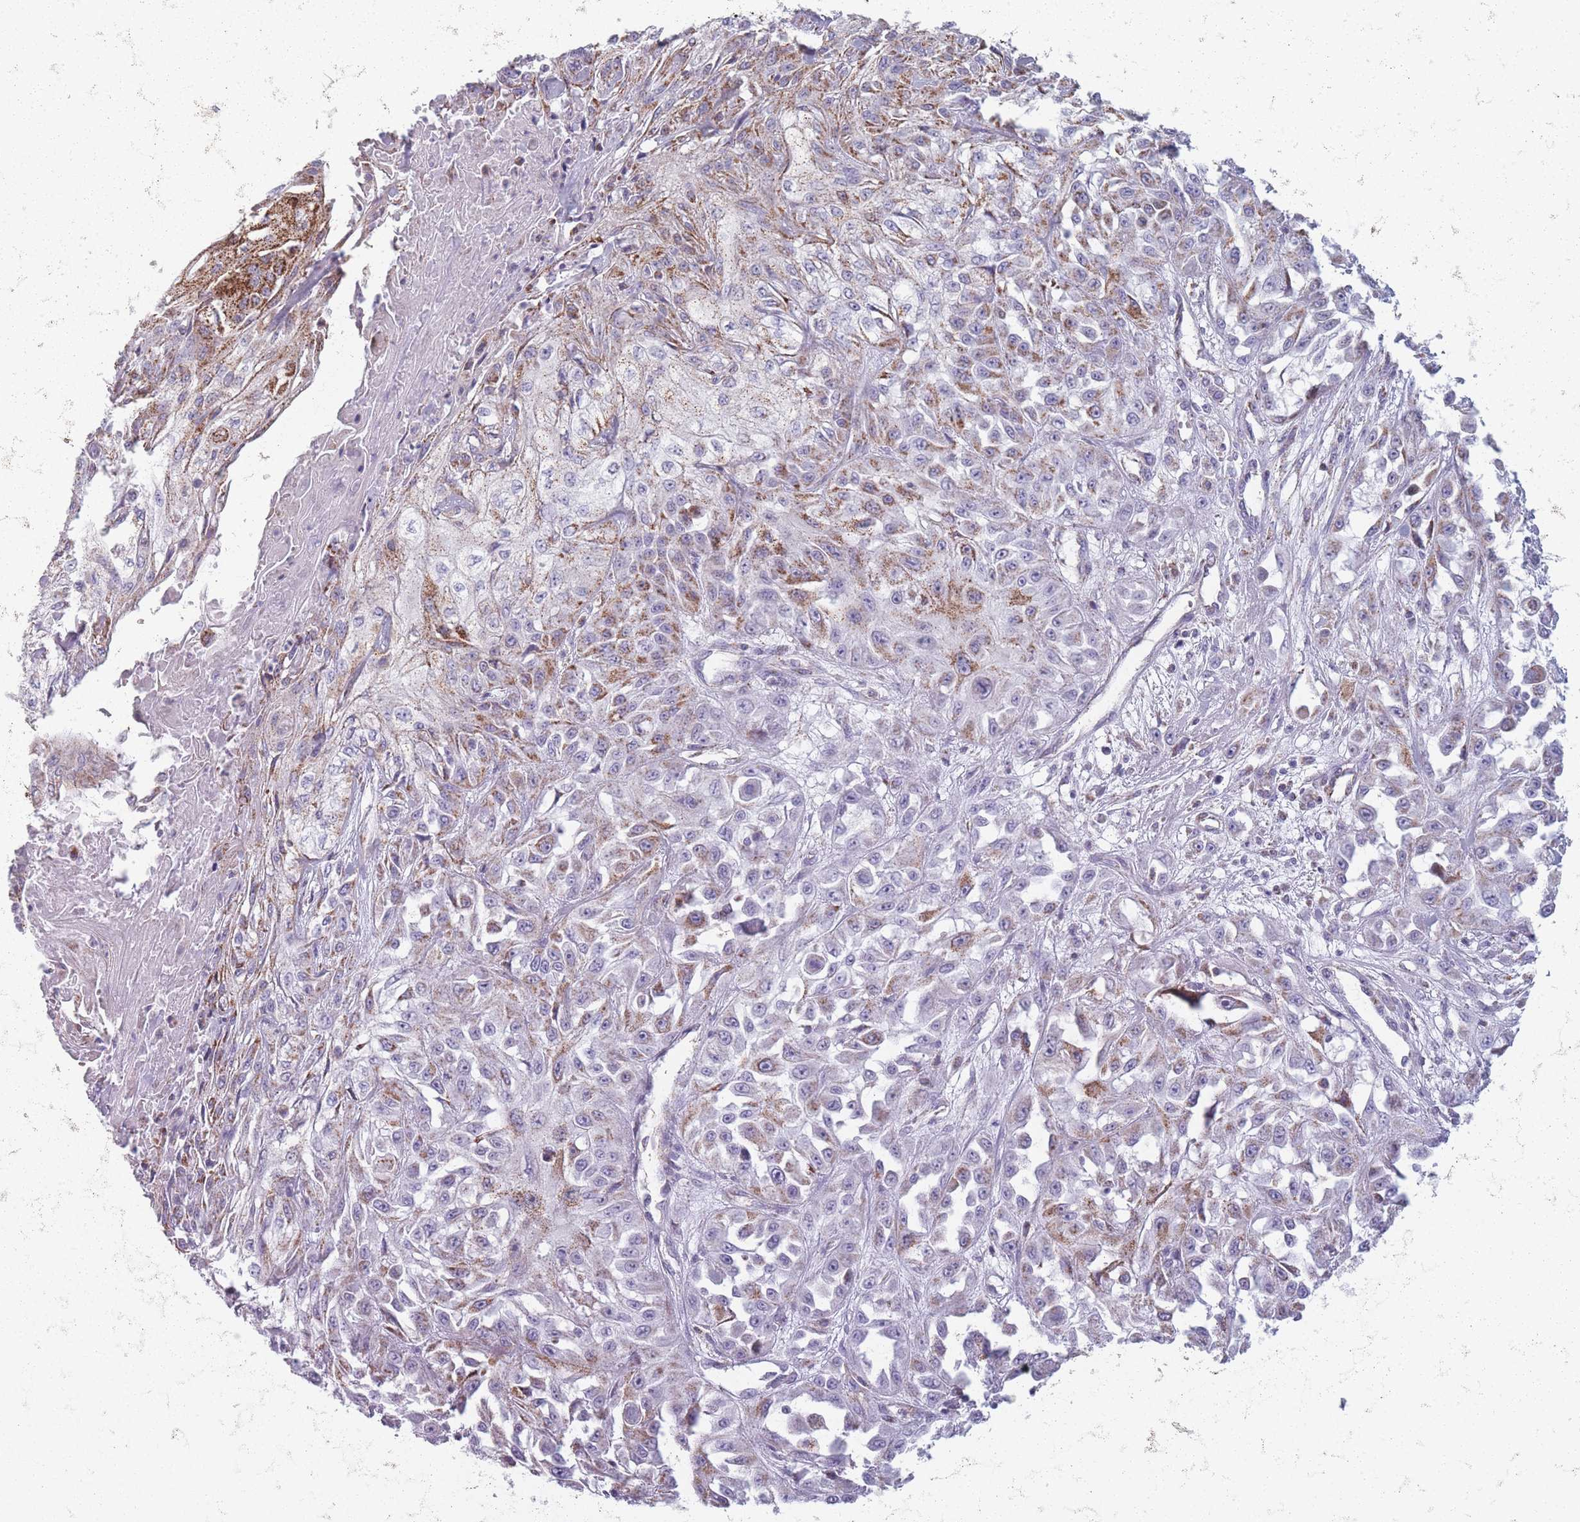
{"staining": {"intensity": "moderate", "quantity": "25%-75%", "location": "cytoplasmic/membranous"}, "tissue": "skin cancer", "cell_type": "Tumor cells", "image_type": "cancer", "snomed": [{"axis": "morphology", "description": "Squamous cell carcinoma, NOS"}, {"axis": "morphology", "description": "Squamous cell carcinoma, metastatic, NOS"}, {"axis": "topography", "description": "Skin"}, {"axis": "topography", "description": "Lymph node"}], "caption": "The immunohistochemical stain shows moderate cytoplasmic/membranous staining in tumor cells of skin cancer tissue.", "gene": "DCHS1", "patient": {"sex": "male", "age": 75}}